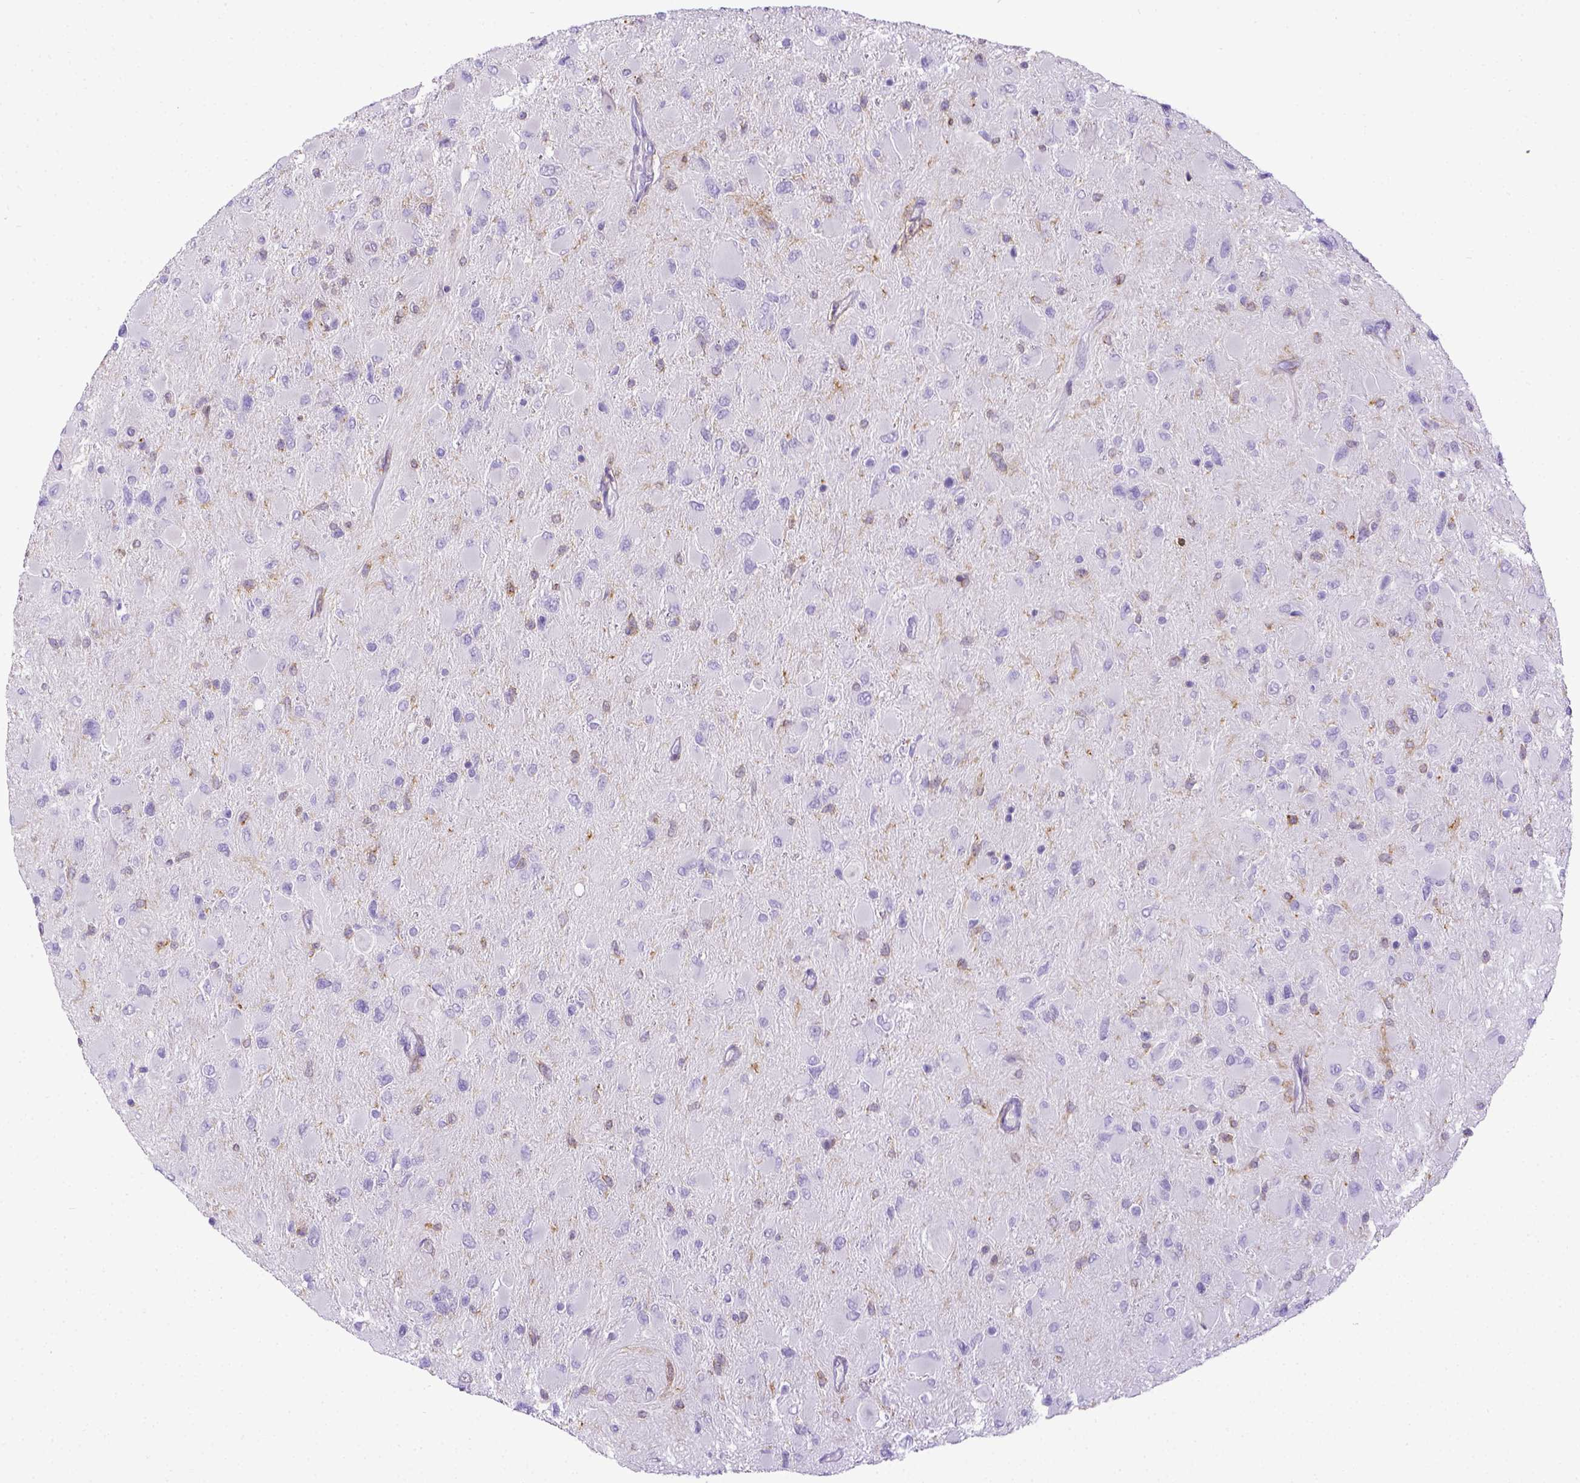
{"staining": {"intensity": "negative", "quantity": "none", "location": "none"}, "tissue": "glioma", "cell_type": "Tumor cells", "image_type": "cancer", "snomed": [{"axis": "morphology", "description": "Glioma, malignant, High grade"}, {"axis": "topography", "description": "Cerebral cortex"}], "caption": "High power microscopy micrograph of an IHC photomicrograph of malignant high-grade glioma, revealing no significant staining in tumor cells.", "gene": "ITGAM", "patient": {"sex": "female", "age": 36}}